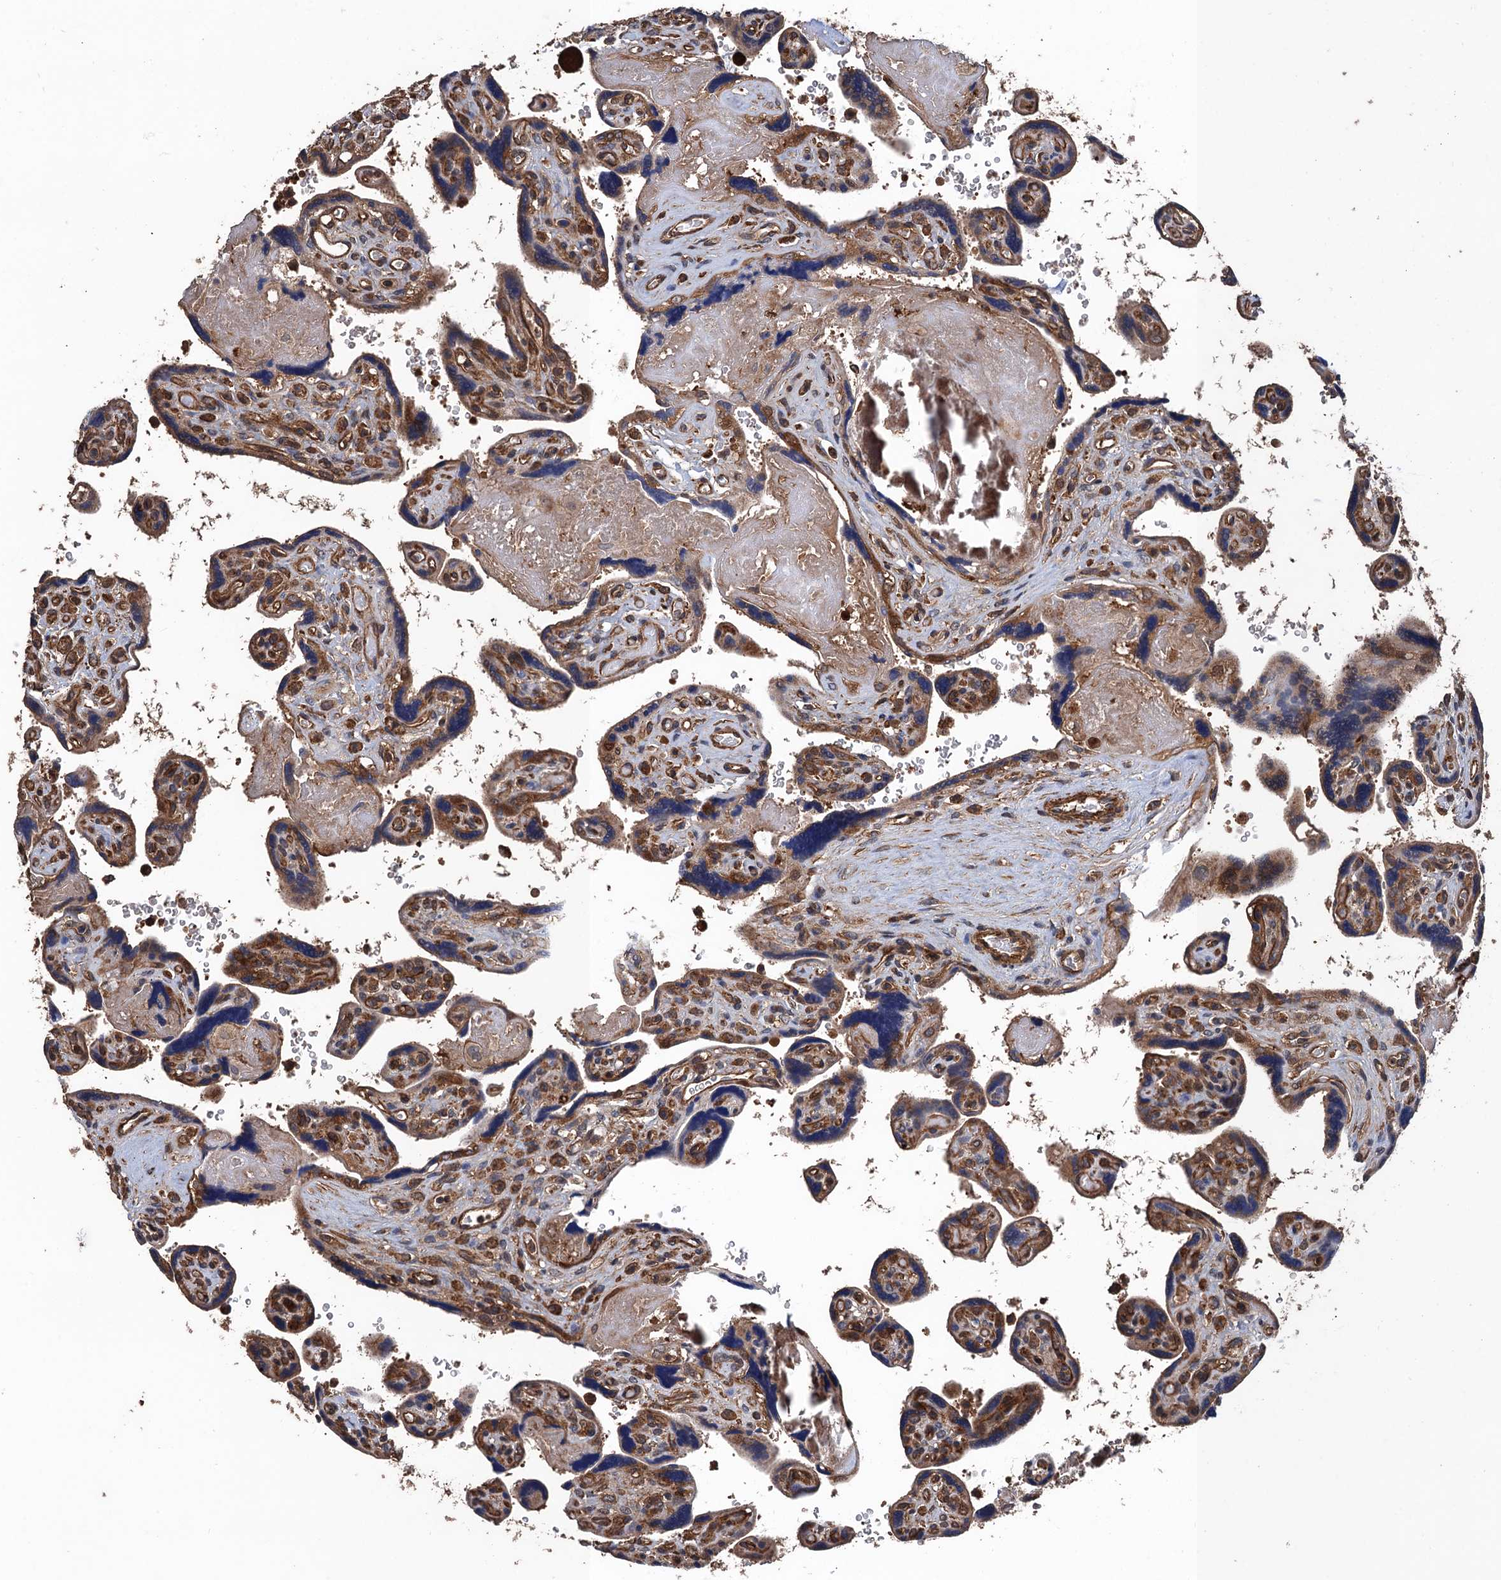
{"staining": {"intensity": "moderate", "quantity": ">75%", "location": "cytoplasmic/membranous"}, "tissue": "placenta", "cell_type": "Decidual cells", "image_type": "normal", "snomed": [{"axis": "morphology", "description": "Normal tissue, NOS"}, {"axis": "topography", "description": "Placenta"}], "caption": "Placenta stained for a protein (brown) exhibits moderate cytoplasmic/membranous positive positivity in approximately >75% of decidual cells.", "gene": "PPP4R1", "patient": {"sex": "female", "age": 39}}